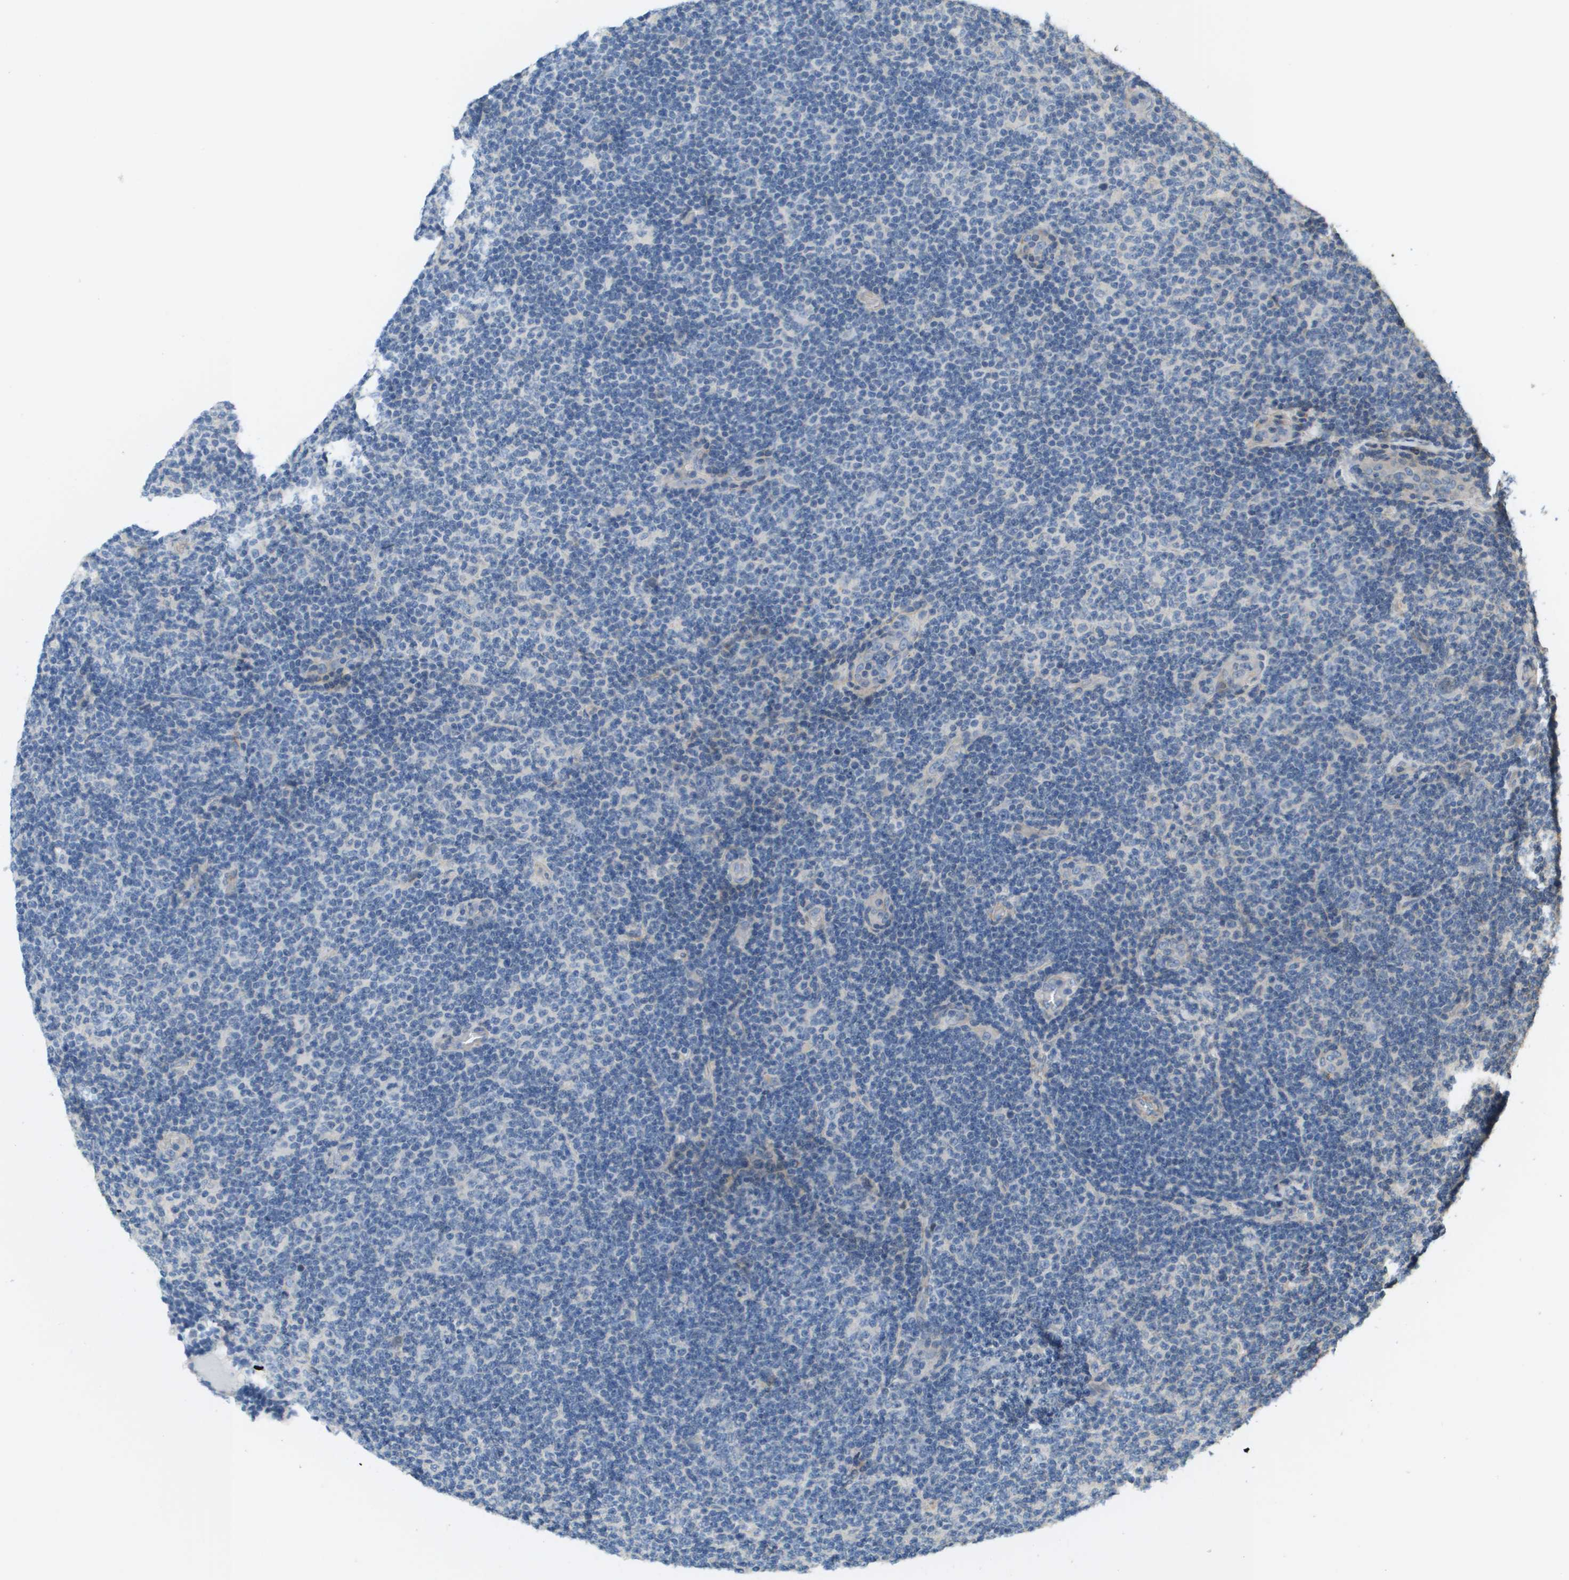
{"staining": {"intensity": "negative", "quantity": "none", "location": "none"}, "tissue": "lymphoma", "cell_type": "Tumor cells", "image_type": "cancer", "snomed": [{"axis": "morphology", "description": "Malignant lymphoma, non-Hodgkin's type, Low grade"}, {"axis": "topography", "description": "Lymph node"}], "caption": "Immunohistochemistry (IHC) image of neoplastic tissue: human lymphoma stained with DAB (3,3'-diaminobenzidine) reveals no significant protein expression in tumor cells.", "gene": "KRT23", "patient": {"sex": "male", "age": 83}}